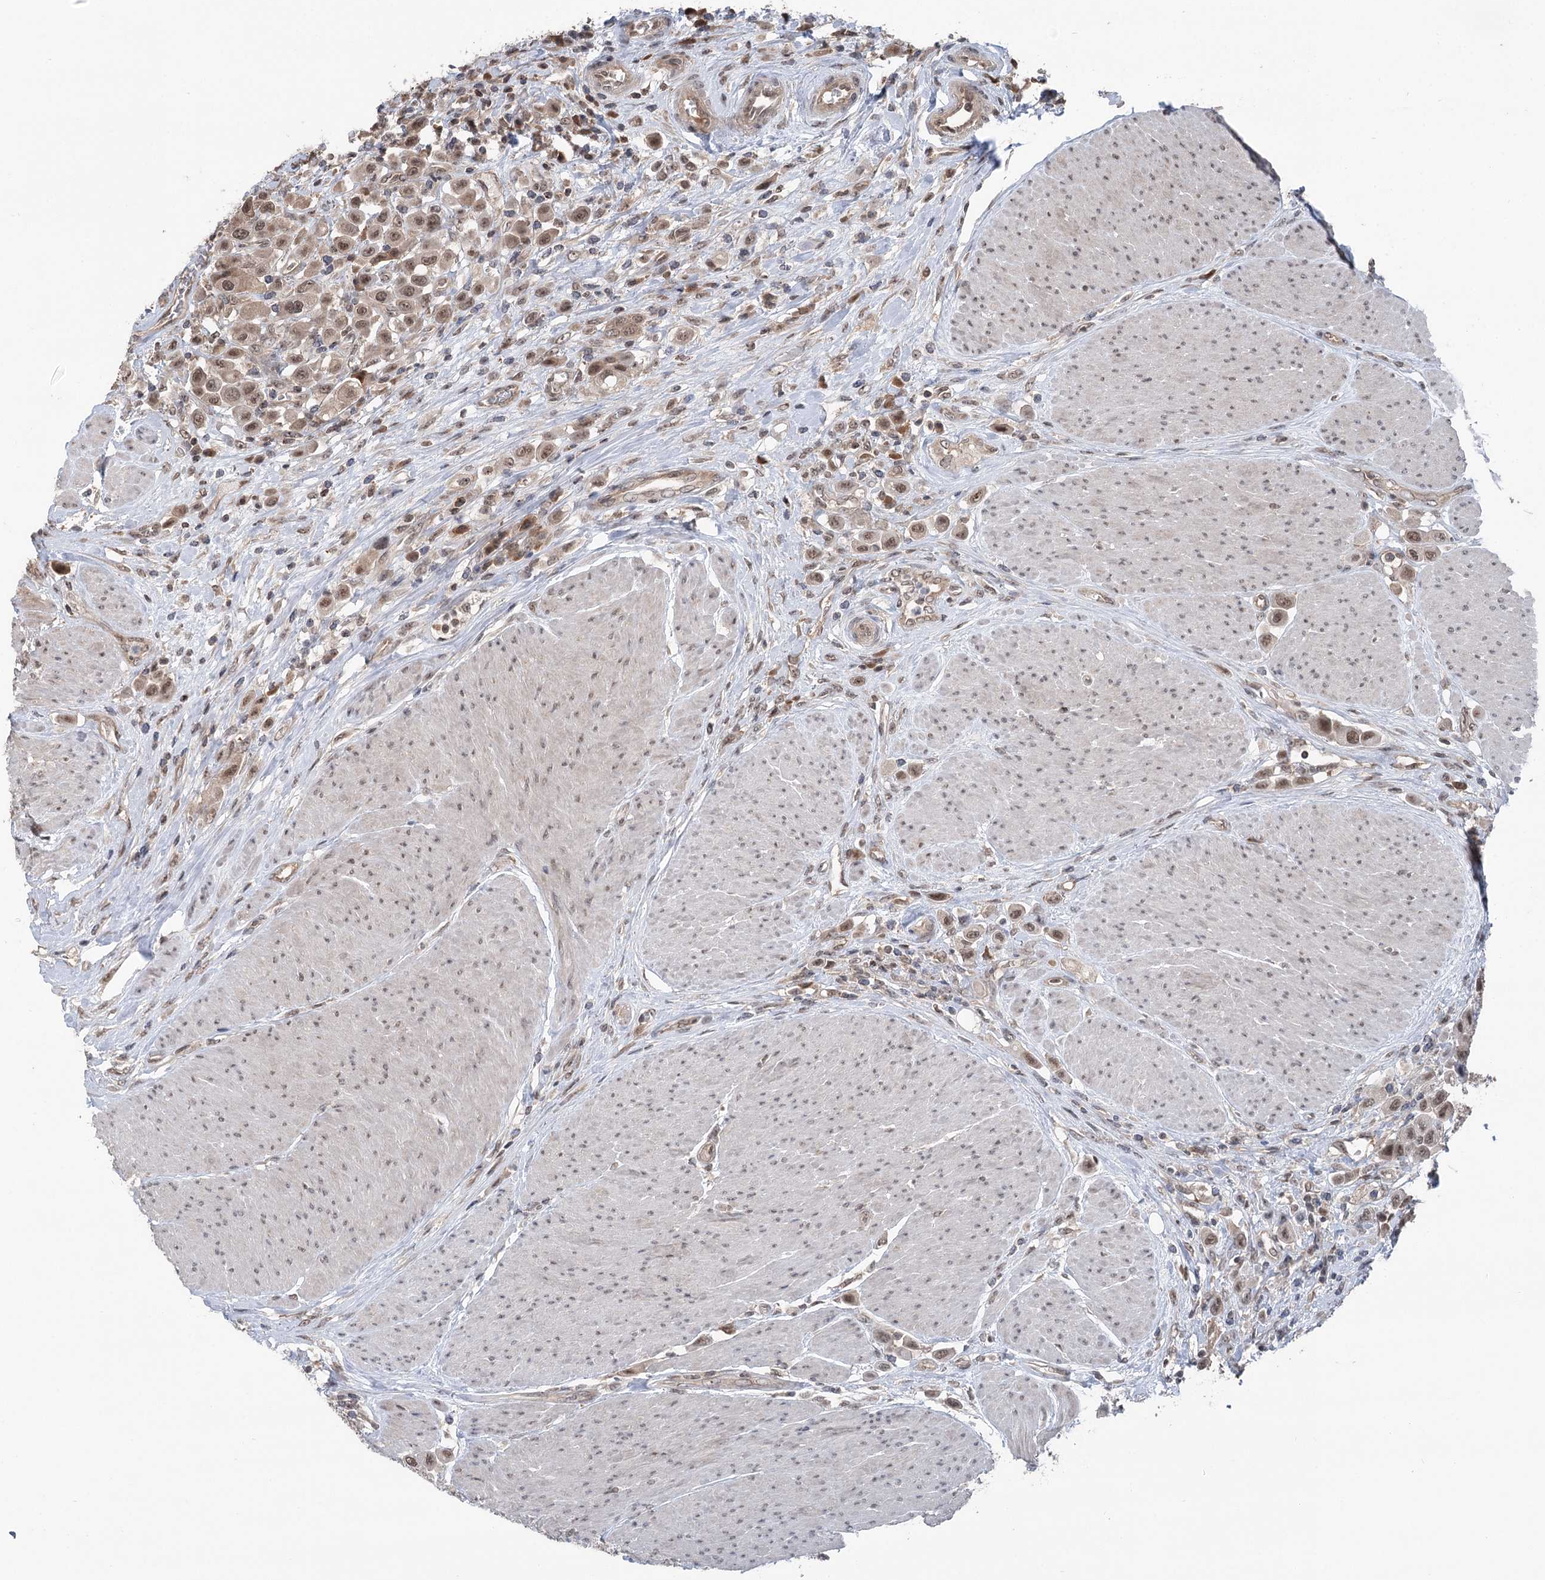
{"staining": {"intensity": "moderate", "quantity": ">75%", "location": "nuclear"}, "tissue": "urothelial cancer", "cell_type": "Tumor cells", "image_type": "cancer", "snomed": [{"axis": "morphology", "description": "Urothelial carcinoma, High grade"}, {"axis": "topography", "description": "Urinary bladder"}], "caption": "High-magnification brightfield microscopy of high-grade urothelial carcinoma stained with DAB (3,3'-diaminobenzidine) (brown) and counterstained with hematoxylin (blue). tumor cells exhibit moderate nuclear staining is appreciated in approximately>75% of cells.", "gene": "CCSER2", "patient": {"sex": "male", "age": 50}}